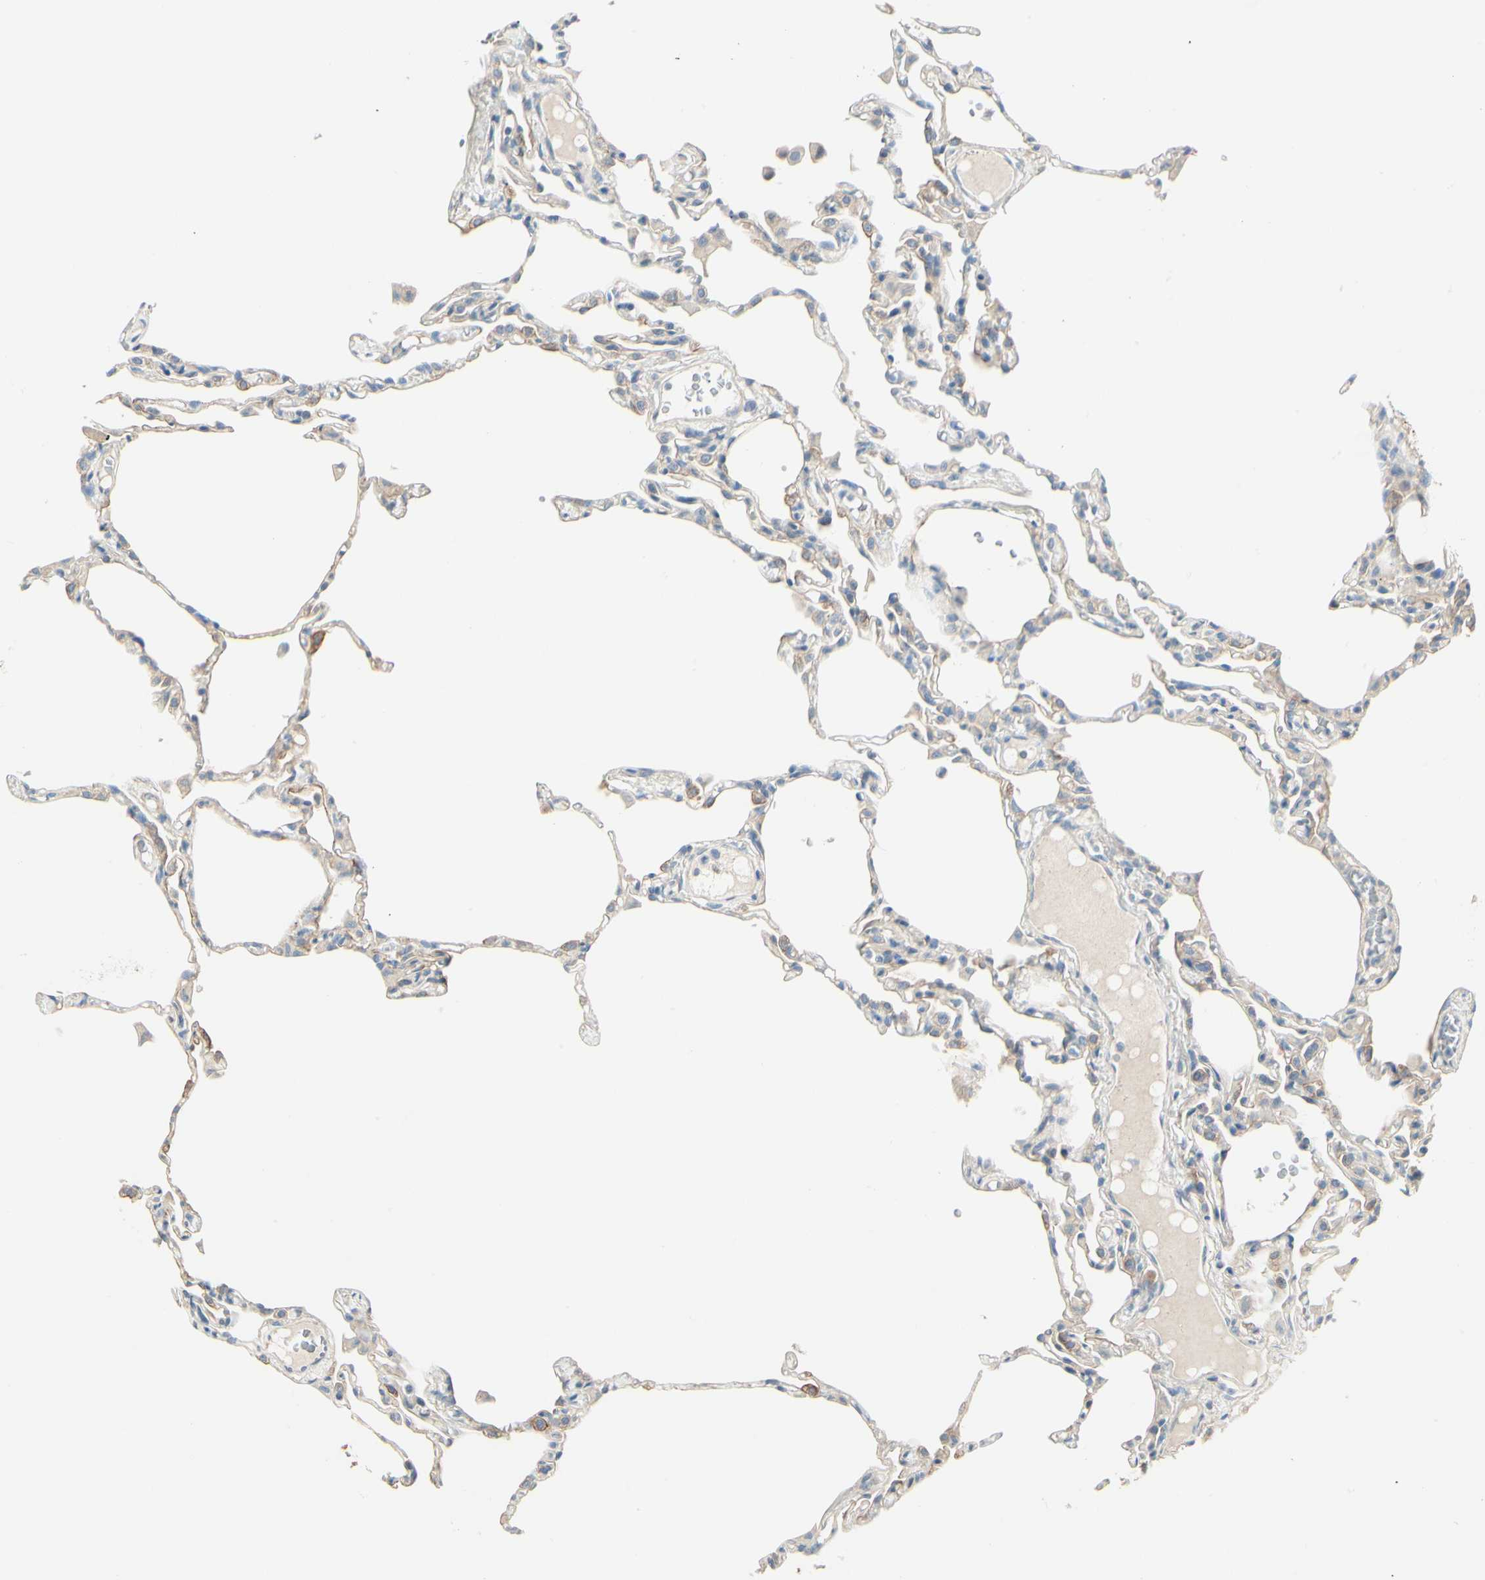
{"staining": {"intensity": "weak", "quantity": "25%-75%", "location": "cytoplasmic/membranous"}, "tissue": "lung", "cell_type": "Alveolar cells", "image_type": "normal", "snomed": [{"axis": "morphology", "description": "Normal tissue, NOS"}, {"axis": "topography", "description": "Lung"}], "caption": "High-magnification brightfield microscopy of normal lung stained with DAB (3,3'-diaminobenzidine) (brown) and counterstained with hematoxylin (blue). alveolar cells exhibit weak cytoplasmic/membranous staining is identified in approximately25%-75% of cells.", "gene": "DUSP12", "patient": {"sex": "female", "age": 49}}